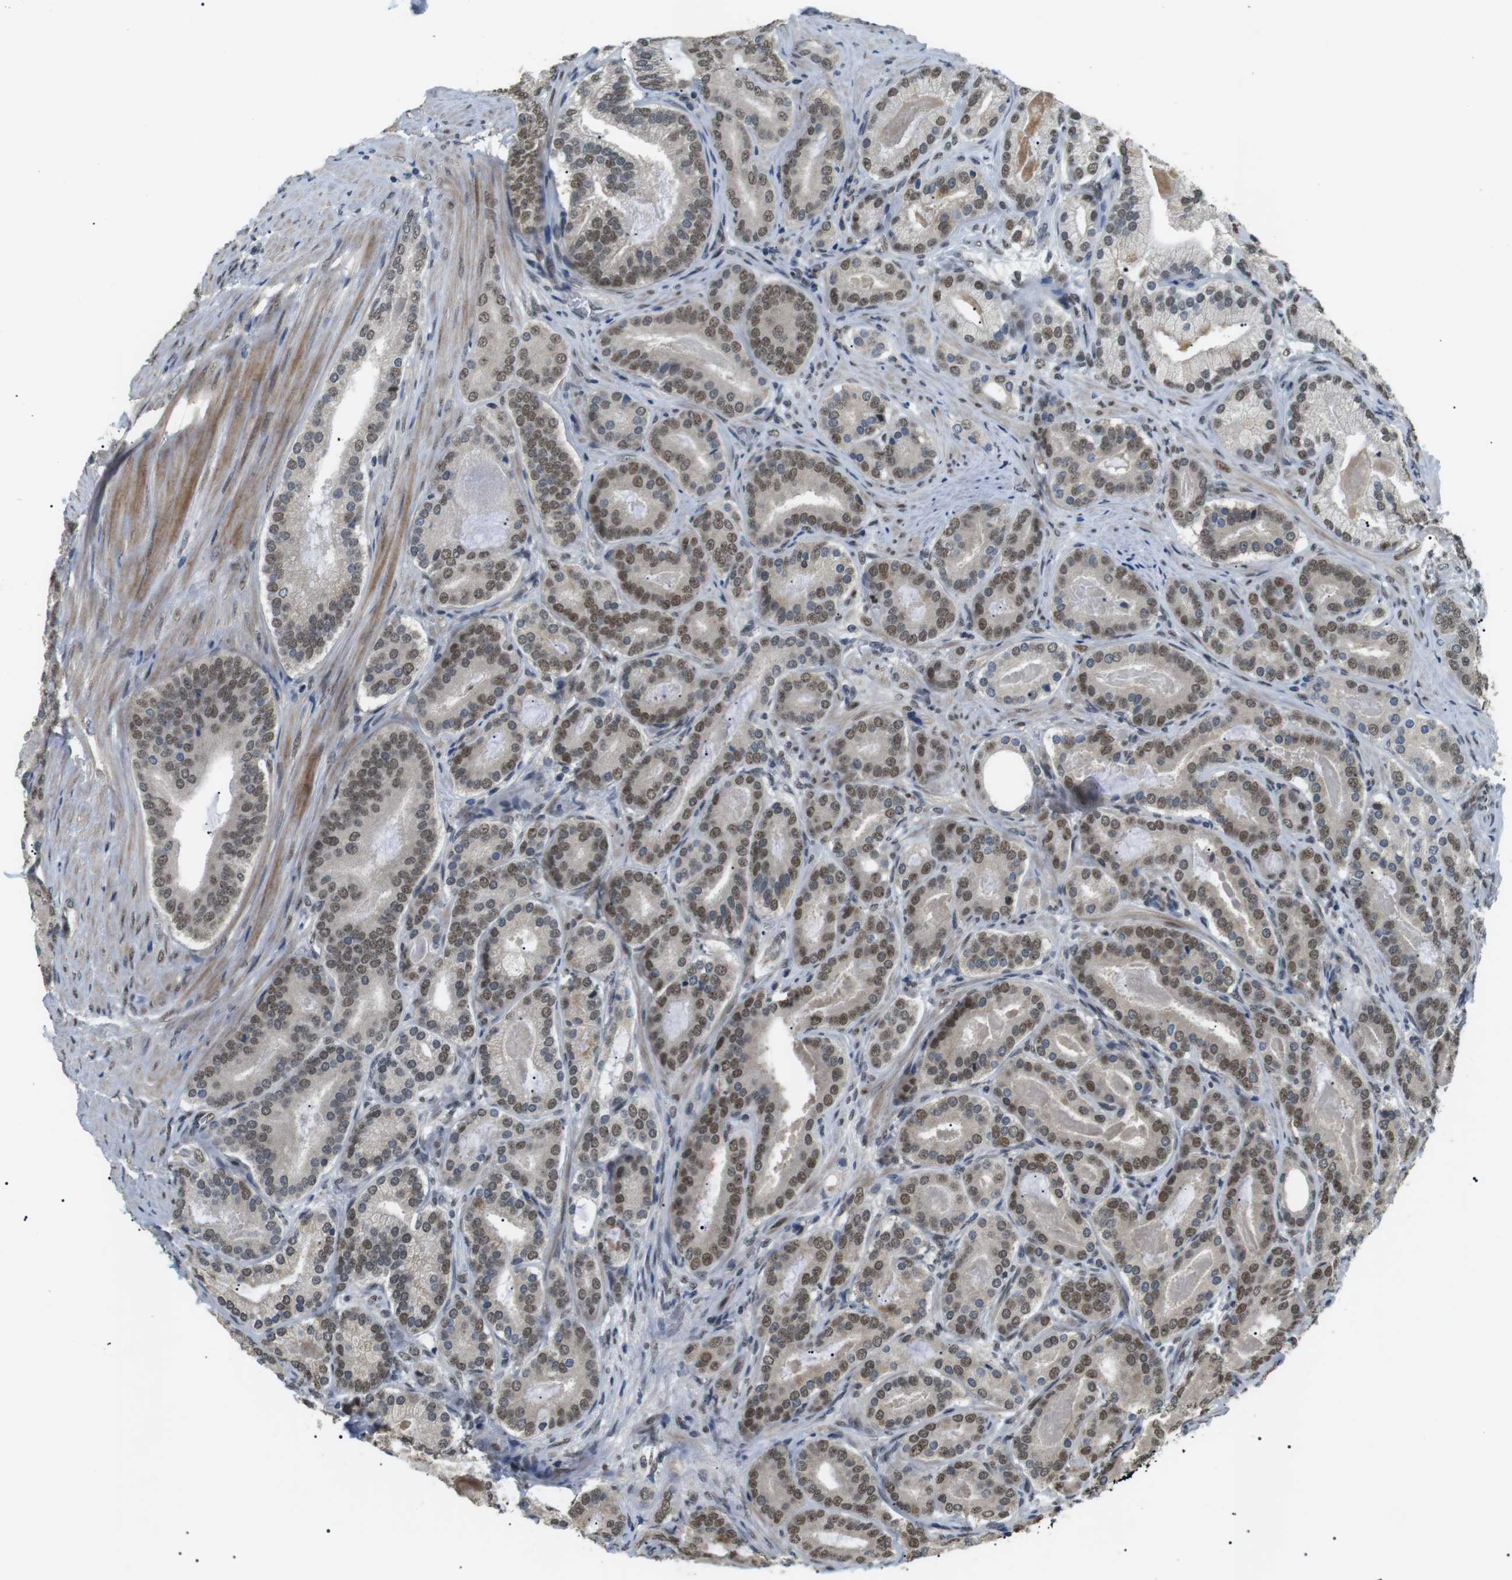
{"staining": {"intensity": "moderate", "quantity": ">75%", "location": "nuclear"}, "tissue": "prostate cancer", "cell_type": "Tumor cells", "image_type": "cancer", "snomed": [{"axis": "morphology", "description": "Adenocarcinoma, High grade"}, {"axis": "topography", "description": "Prostate"}], "caption": "This image demonstrates immunohistochemistry (IHC) staining of prostate high-grade adenocarcinoma, with medium moderate nuclear expression in about >75% of tumor cells.", "gene": "ORAI3", "patient": {"sex": "male", "age": 60}}